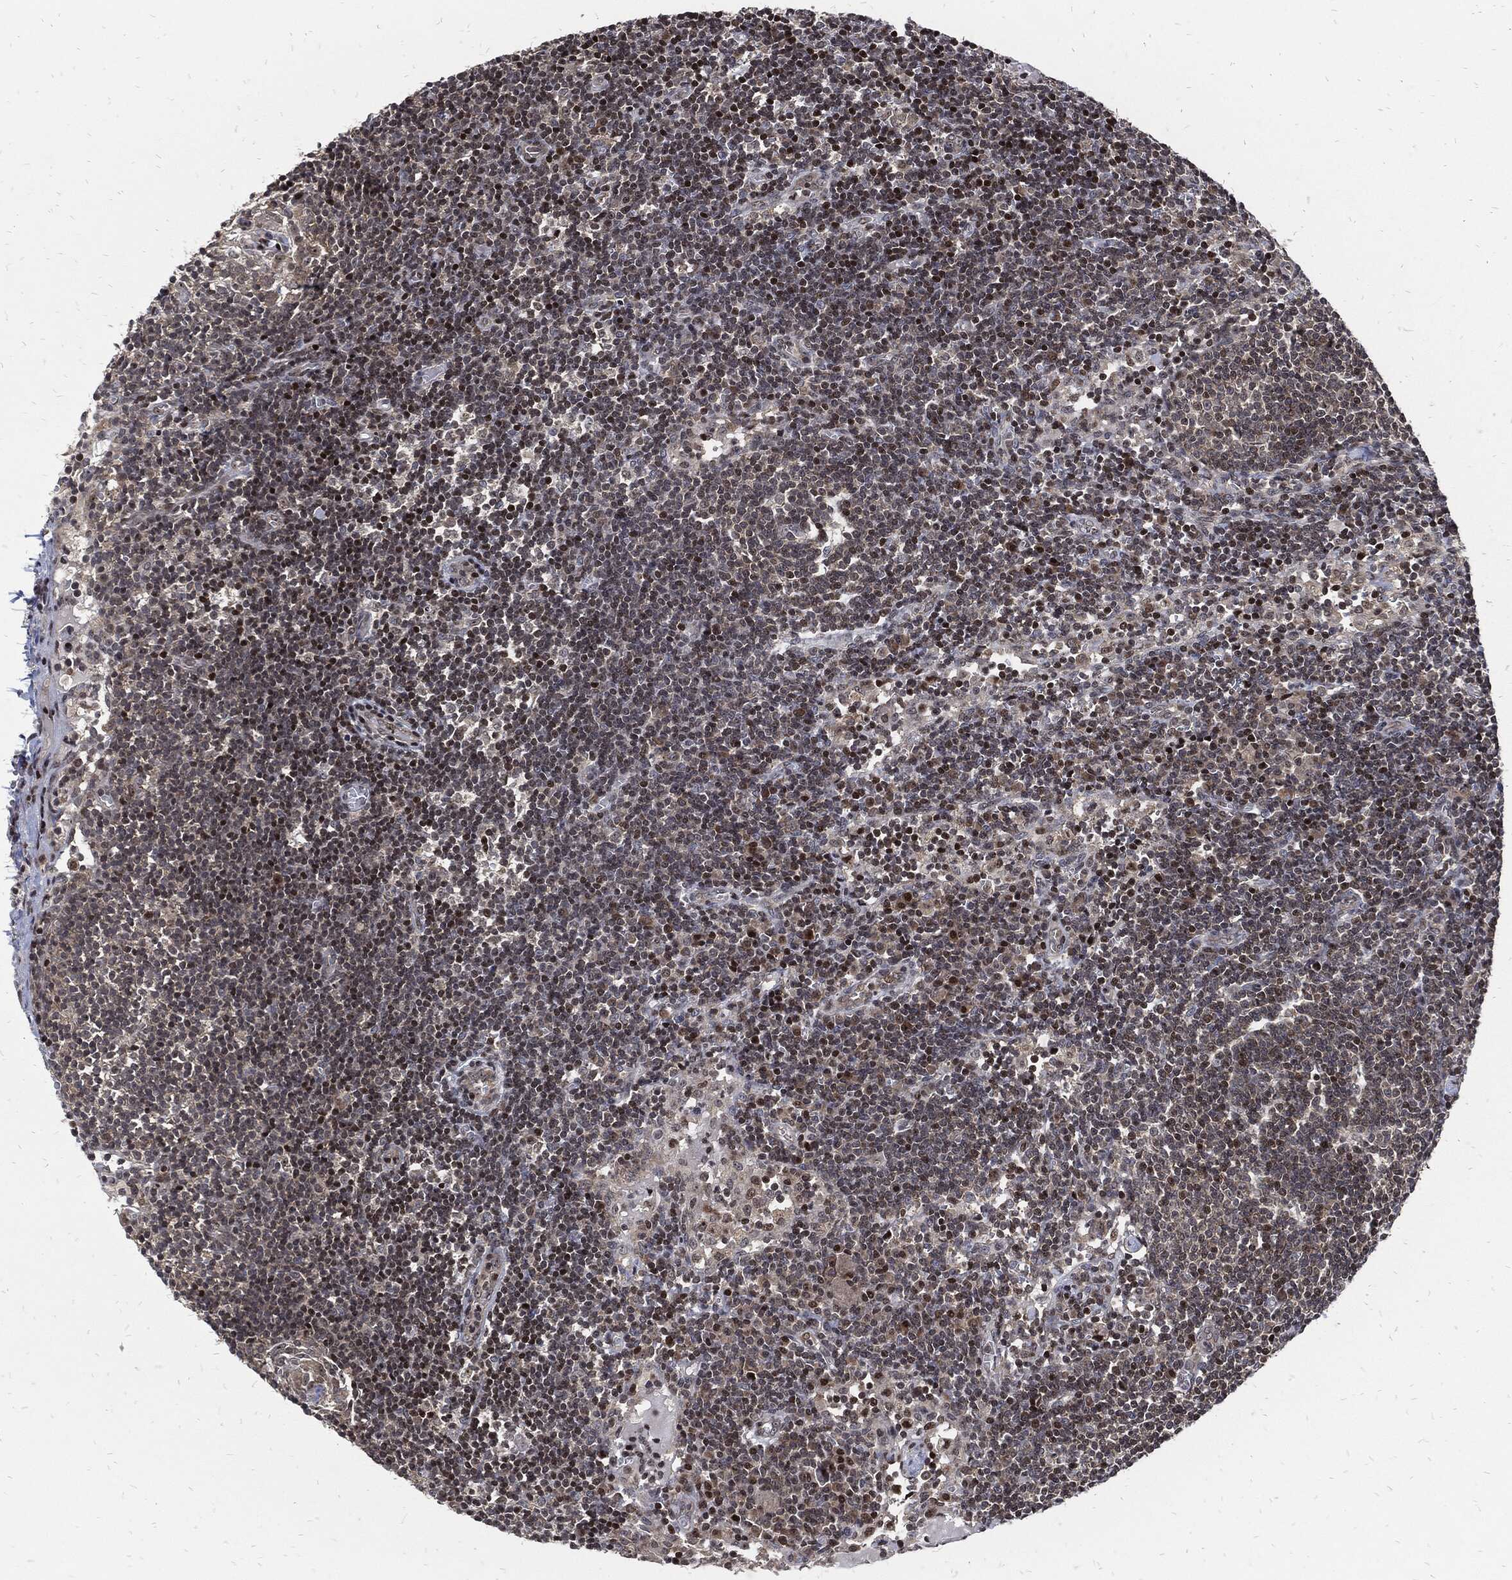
{"staining": {"intensity": "strong", "quantity": "<25%", "location": "nuclear"}, "tissue": "lymph node", "cell_type": "Germinal center cells", "image_type": "normal", "snomed": [{"axis": "morphology", "description": "Normal tissue, NOS"}, {"axis": "morphology", "description": "Adenocarcinoma, NOS"}, {"axis": "topography", "description": "Lymph node"}, {"axis": "topography", "description": "Pancreas"}], "caption": "This micrograph demonstrates immunohistochemistry (IHC) staining of benign human lymph node, with medium strong nuclear expression in approximately <25% of germinal center cells.", "gene": "ZNF775", "patient": {"sex": "female", "age": 58}}